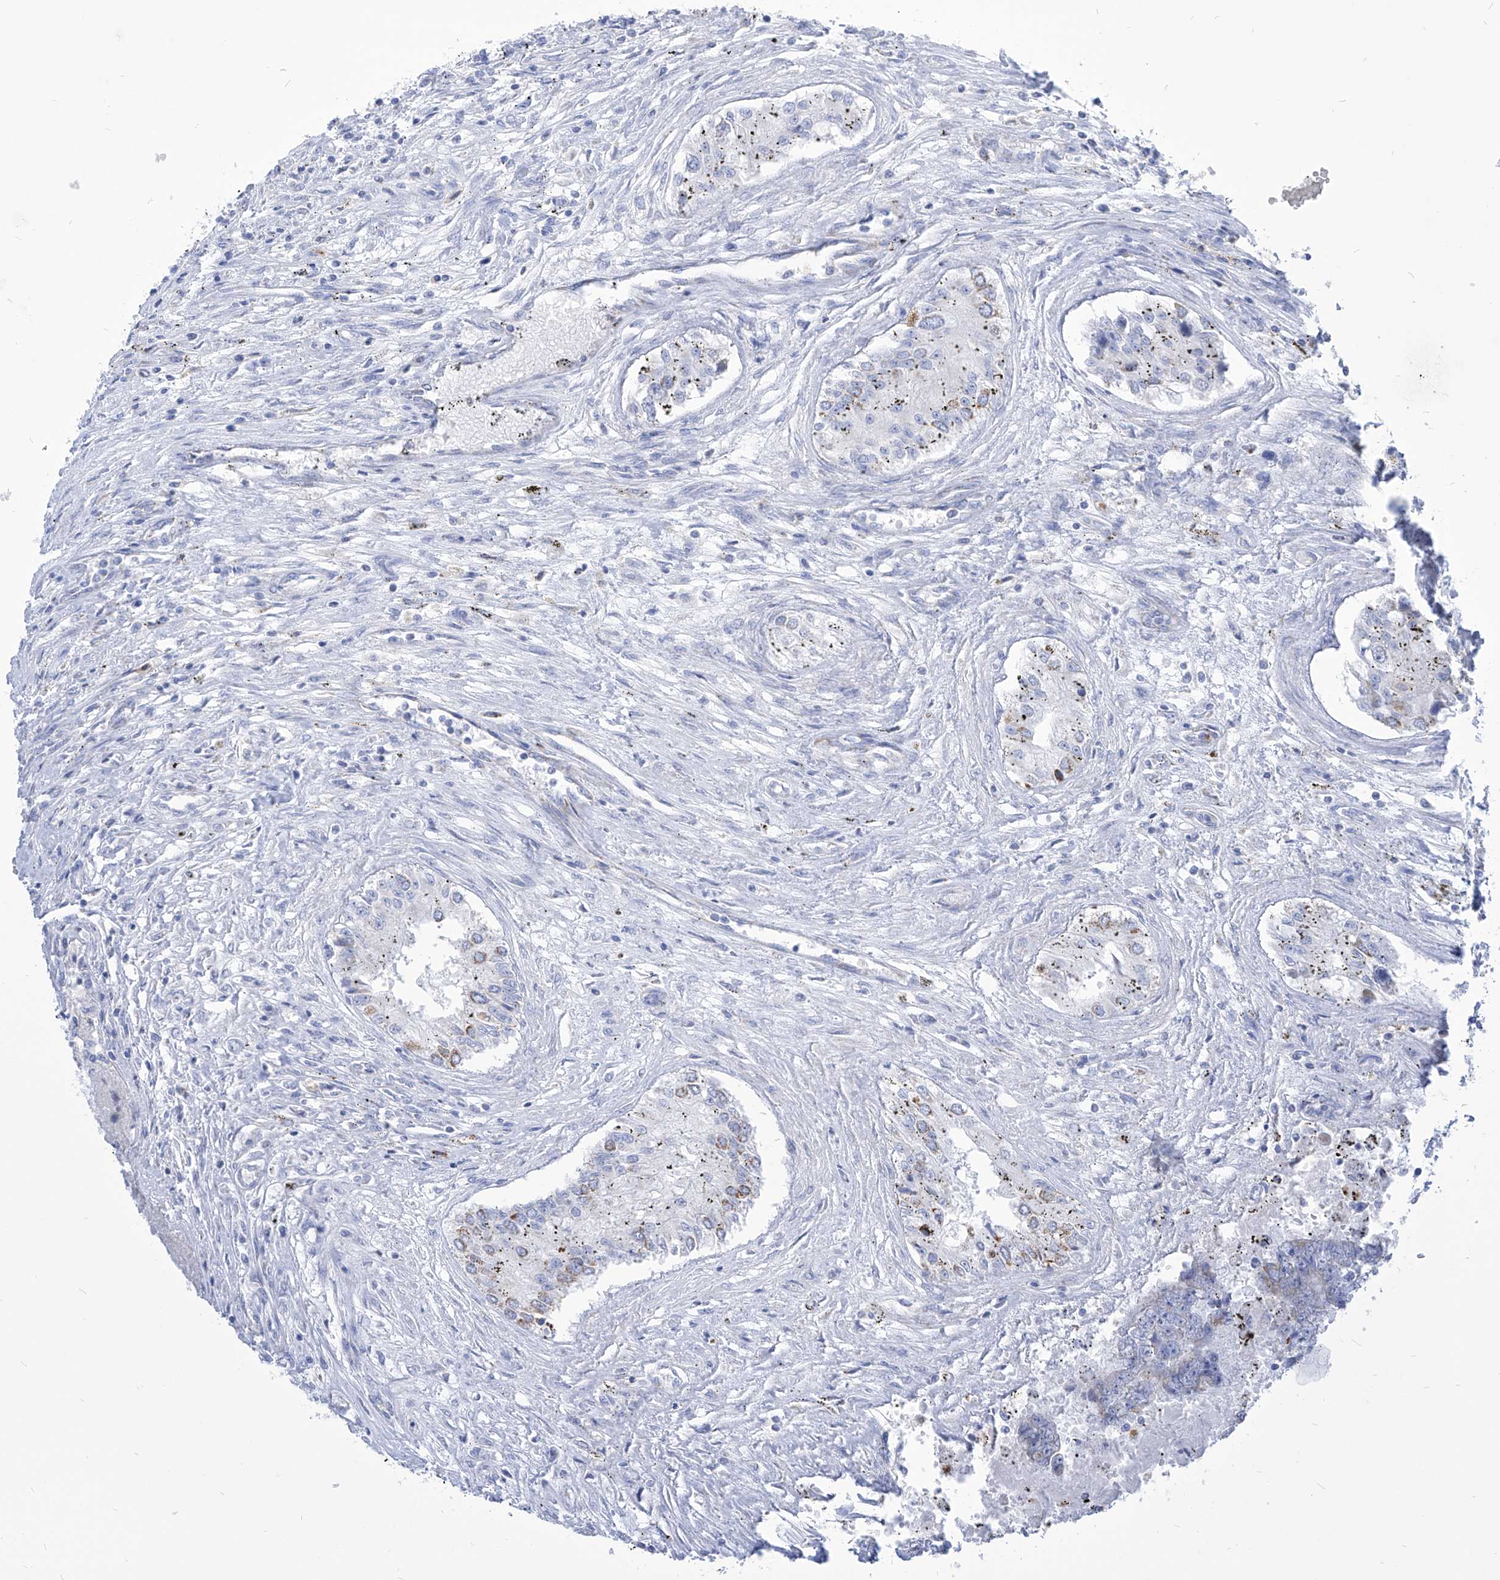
{"staining": {"intensity": "negative", "quantity": "none", "location": "none"}, "tissue": "testis cancer", "cell_type": "Tumor cells", "image_type": "cancer", "snomed": [{"axis": "morphology", "description": "Carcinoma, Embryonal, NOS"}, {"axis": "topography", "description": "Testis"}], "caption": "Tumor cells show no significant protein expression in testis cancer. (Brightfield microscopy of DAB IHC at high magnification).", "gene": "COQ3", "patient": {"sex": "male", "age": 25}}